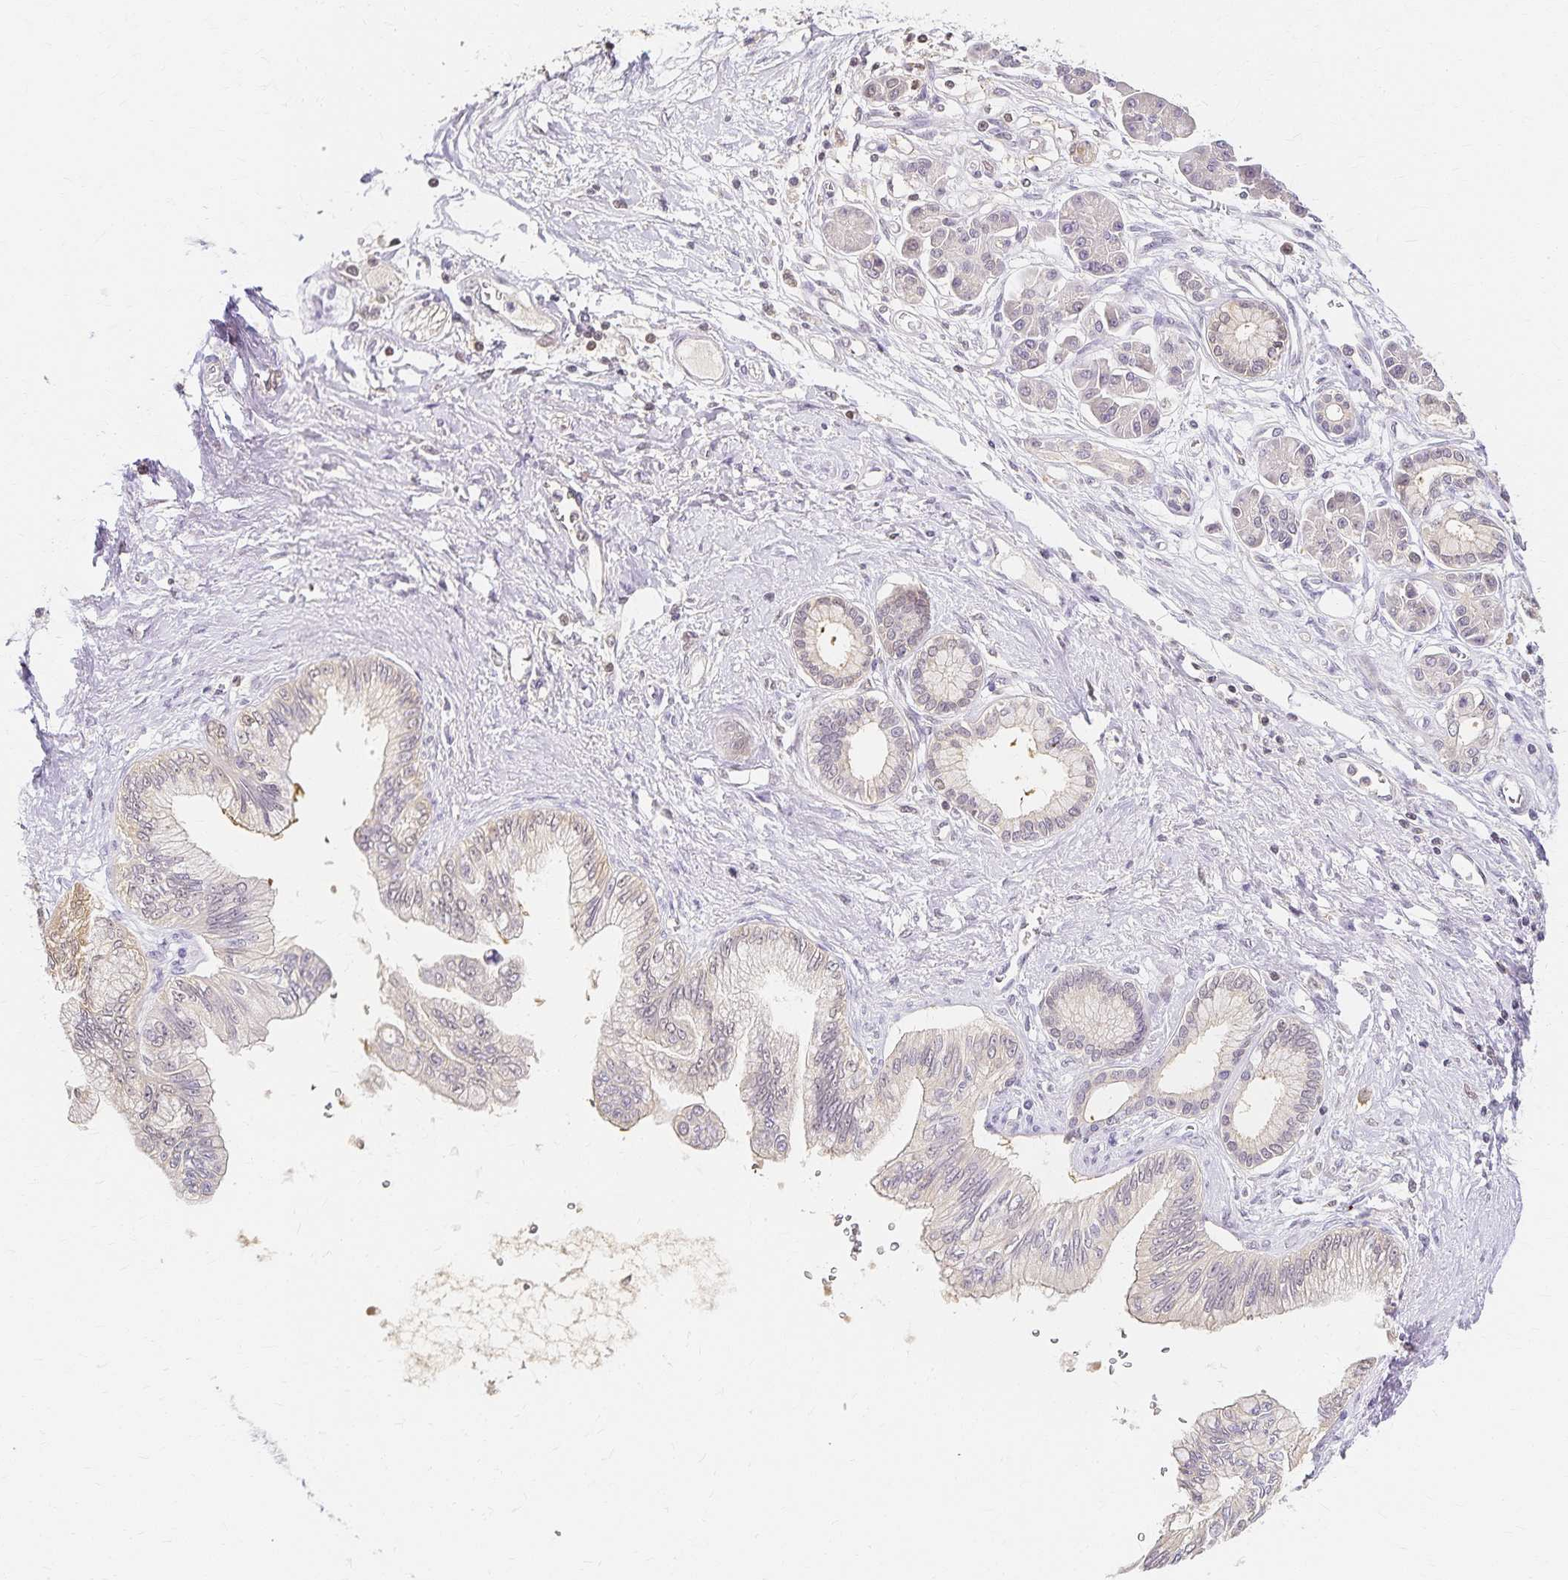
{"staining": {"intensity": "negative", "quantity": "none", "location": "none"}, "tissue": "pancreatic cancer", "cell_type": "Tumor cells", "image_type": "cancer", "snomed": [{"axis": "morphology", "description": "Adenocarcinoma, NOS"}, {"axis": "topography", "description": "Pancreas"}], "caption": "Immunohistochemical staining of adenocarcinoma (pancreatic) shows no significant staining in tumor cells.", "gene": "AZGP1", "patient": {"sex": "female", "age": 77}}